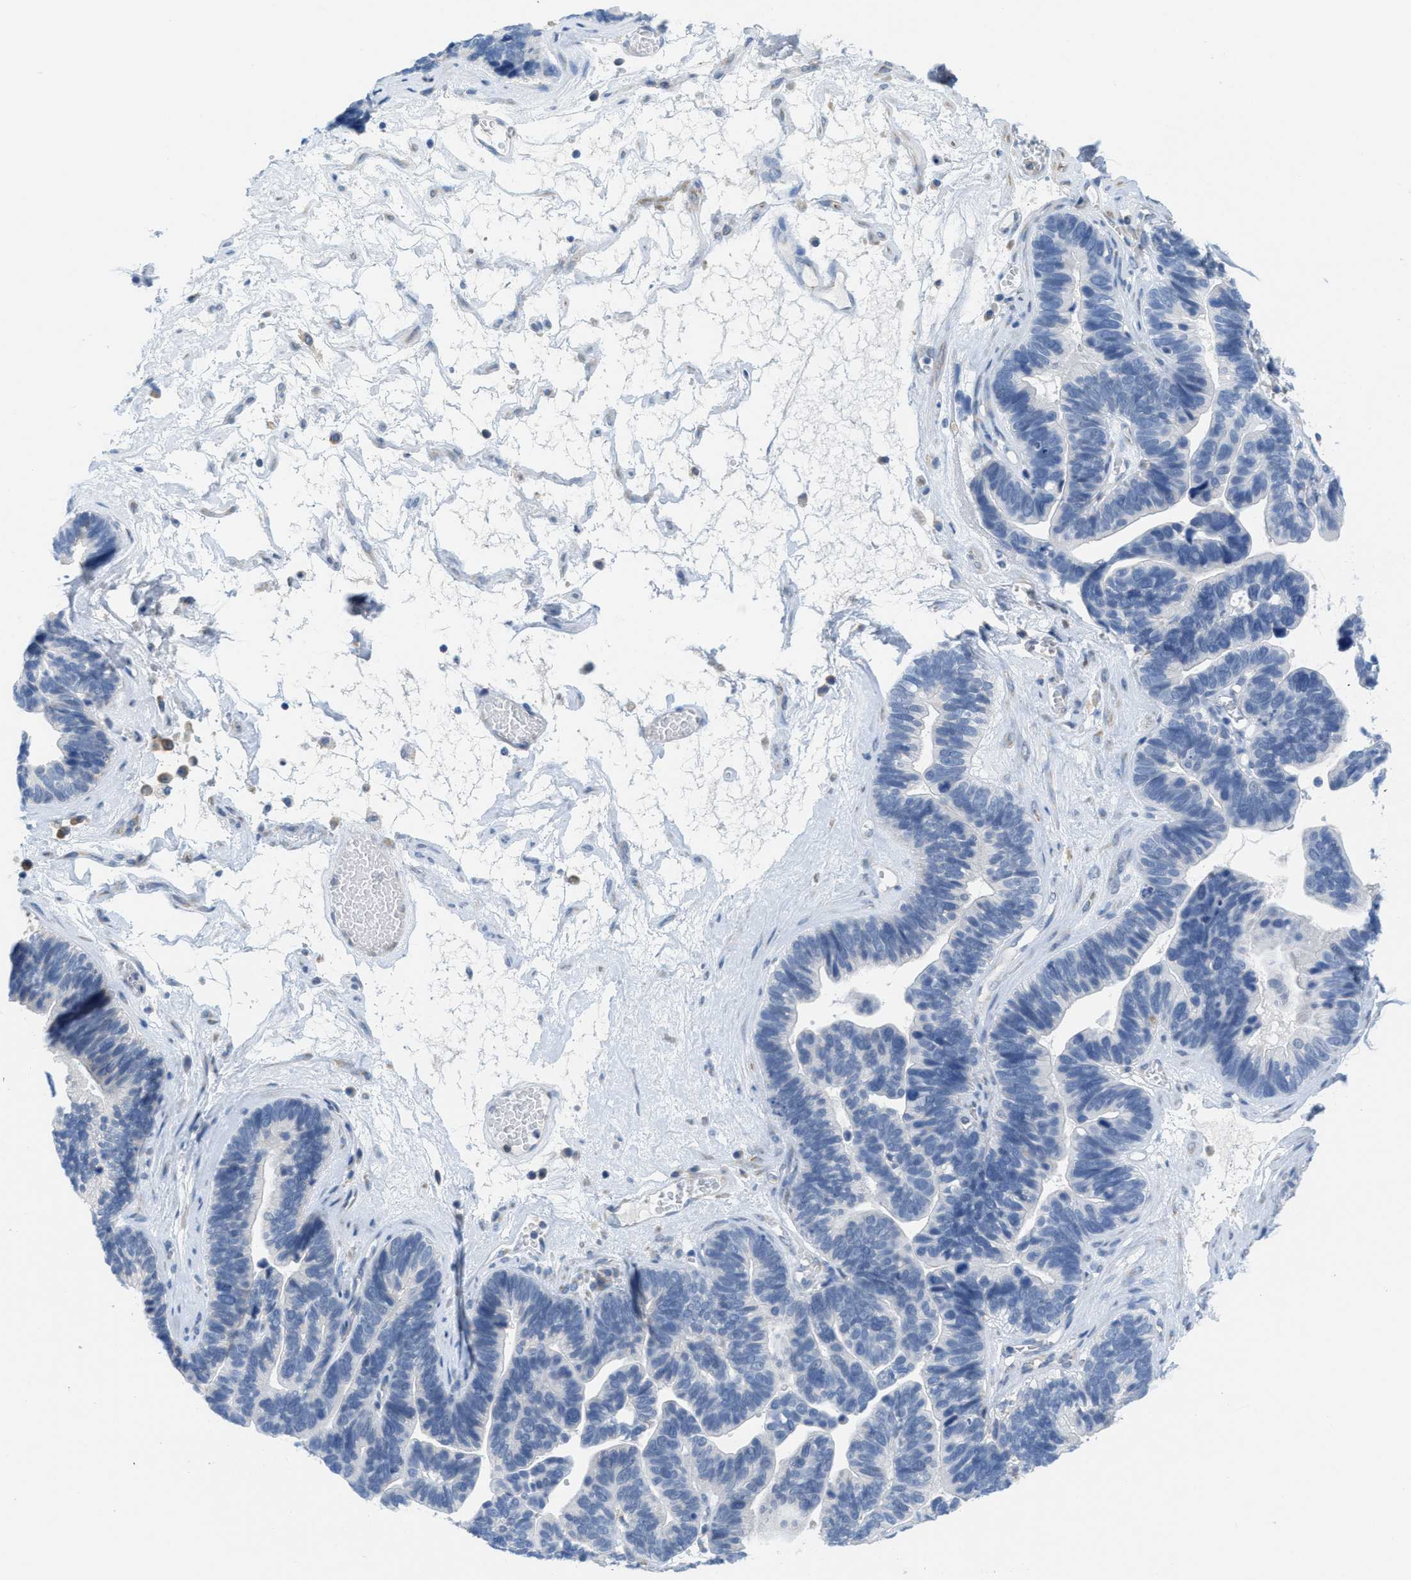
{"staining": {"intensity": "negative", "quantity": "none", "location": "none"}, "tissue": "ovarian cancer", "cell_type": "Tumor cells", "image_type": "cancer", "snomed": [{"axis": "morphology", "description": "Cystadenocarcinoma, serous, NOS"}, {"axis": "topography", "description": "Ovary"}], "caption": "Ovarian serous cystadenocarcinoma was stained to show a protein in brown. There is no significant staining in tumor cells. (DAB immunohistochemistry with hematoxylin counter stain).", "gene": "PTDSS1", "patient": {"sex": "female", "age": 56}}